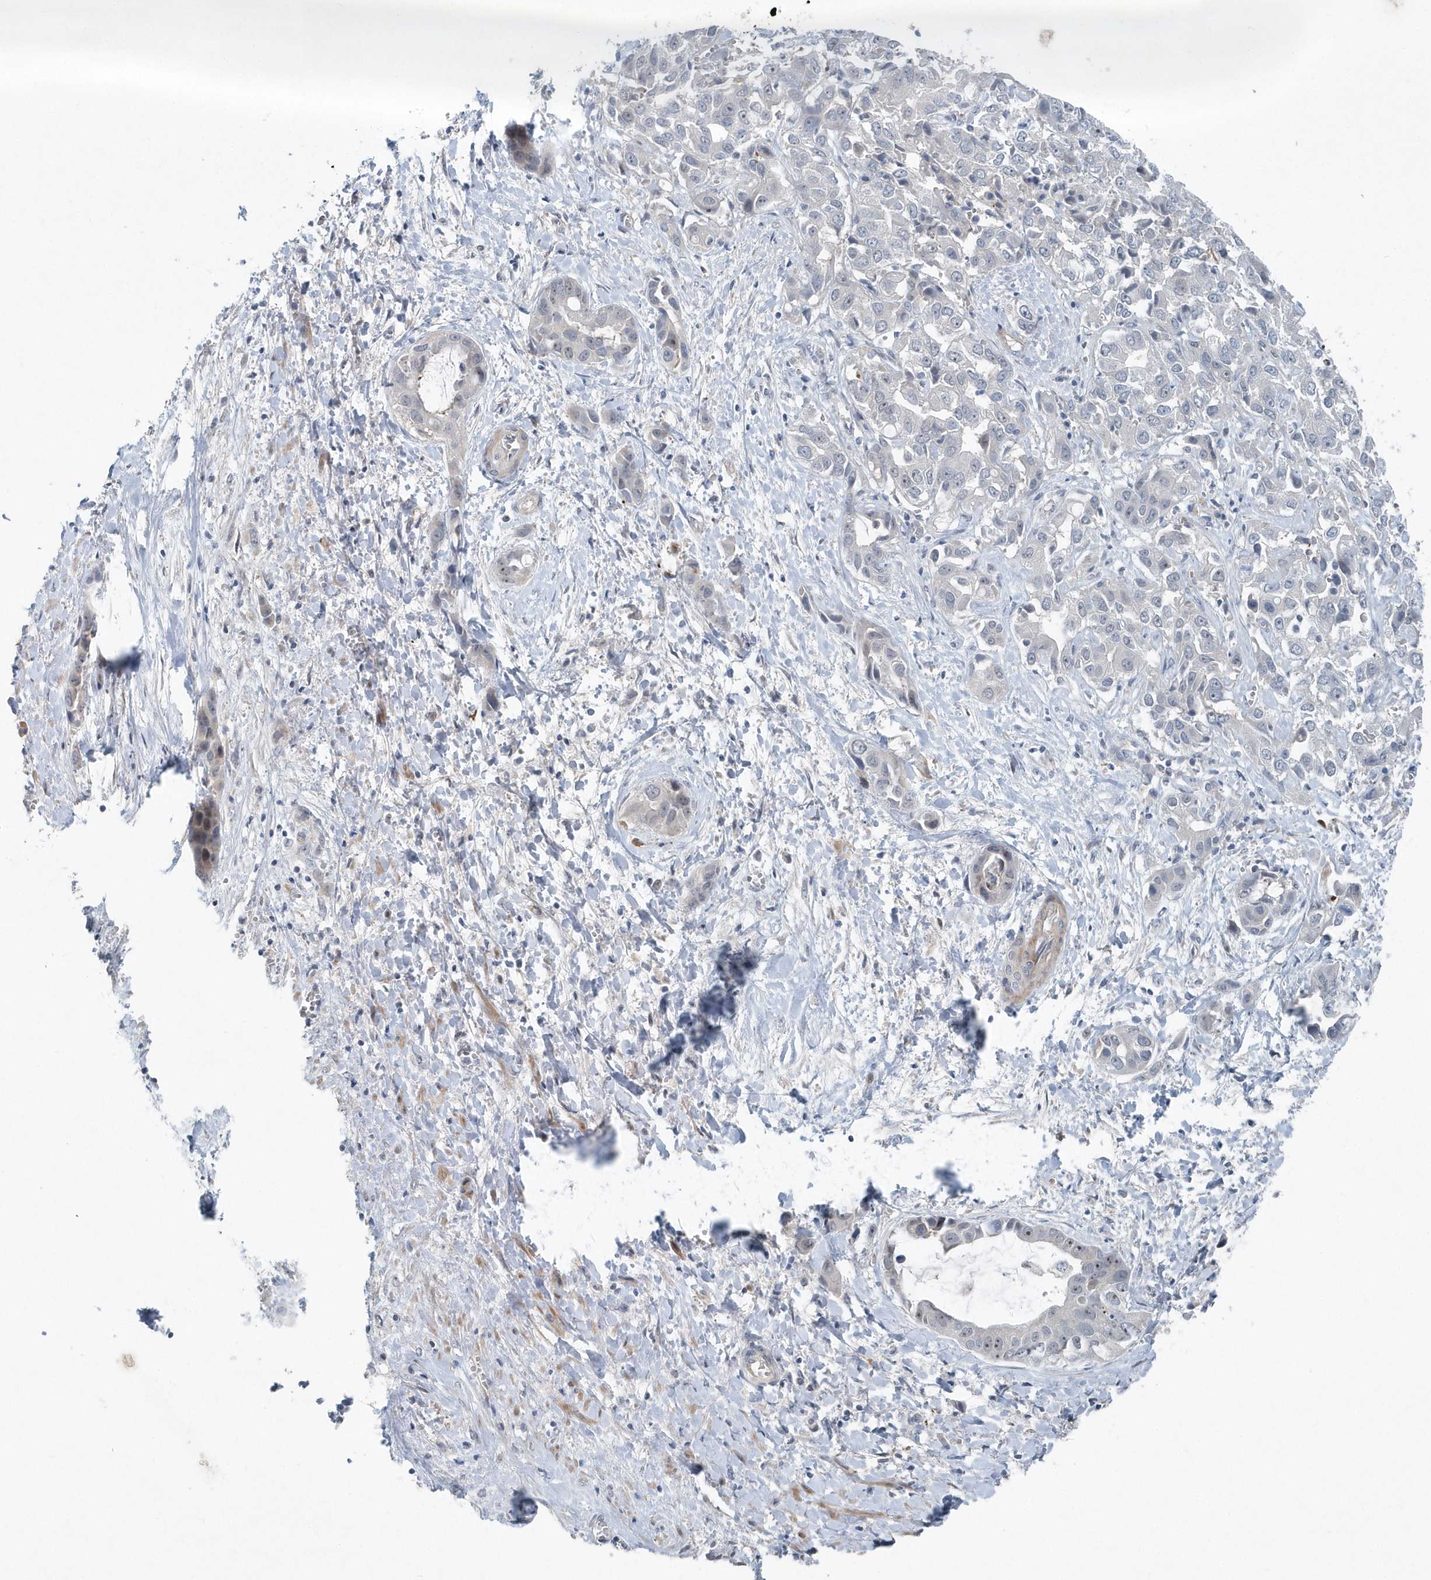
{"staining": {"intensity": "negative", "quantity": "none", "location": "none"}, "tissue": "liver cancer", "cell_type": "Tumor cells", "image_type": "cancer", "snomed": [{"axis": "morphology", "description": "Cholangiocarcinoma"}, {"axis": "topography", "description": "Liver"}], "caption": "Liver cholangiocarcinoma was stained to show a protein in brown. There is no significant positivity in tumor cells.", "gene": "MCC", "patient": {"sex": "female", "age": 52}}